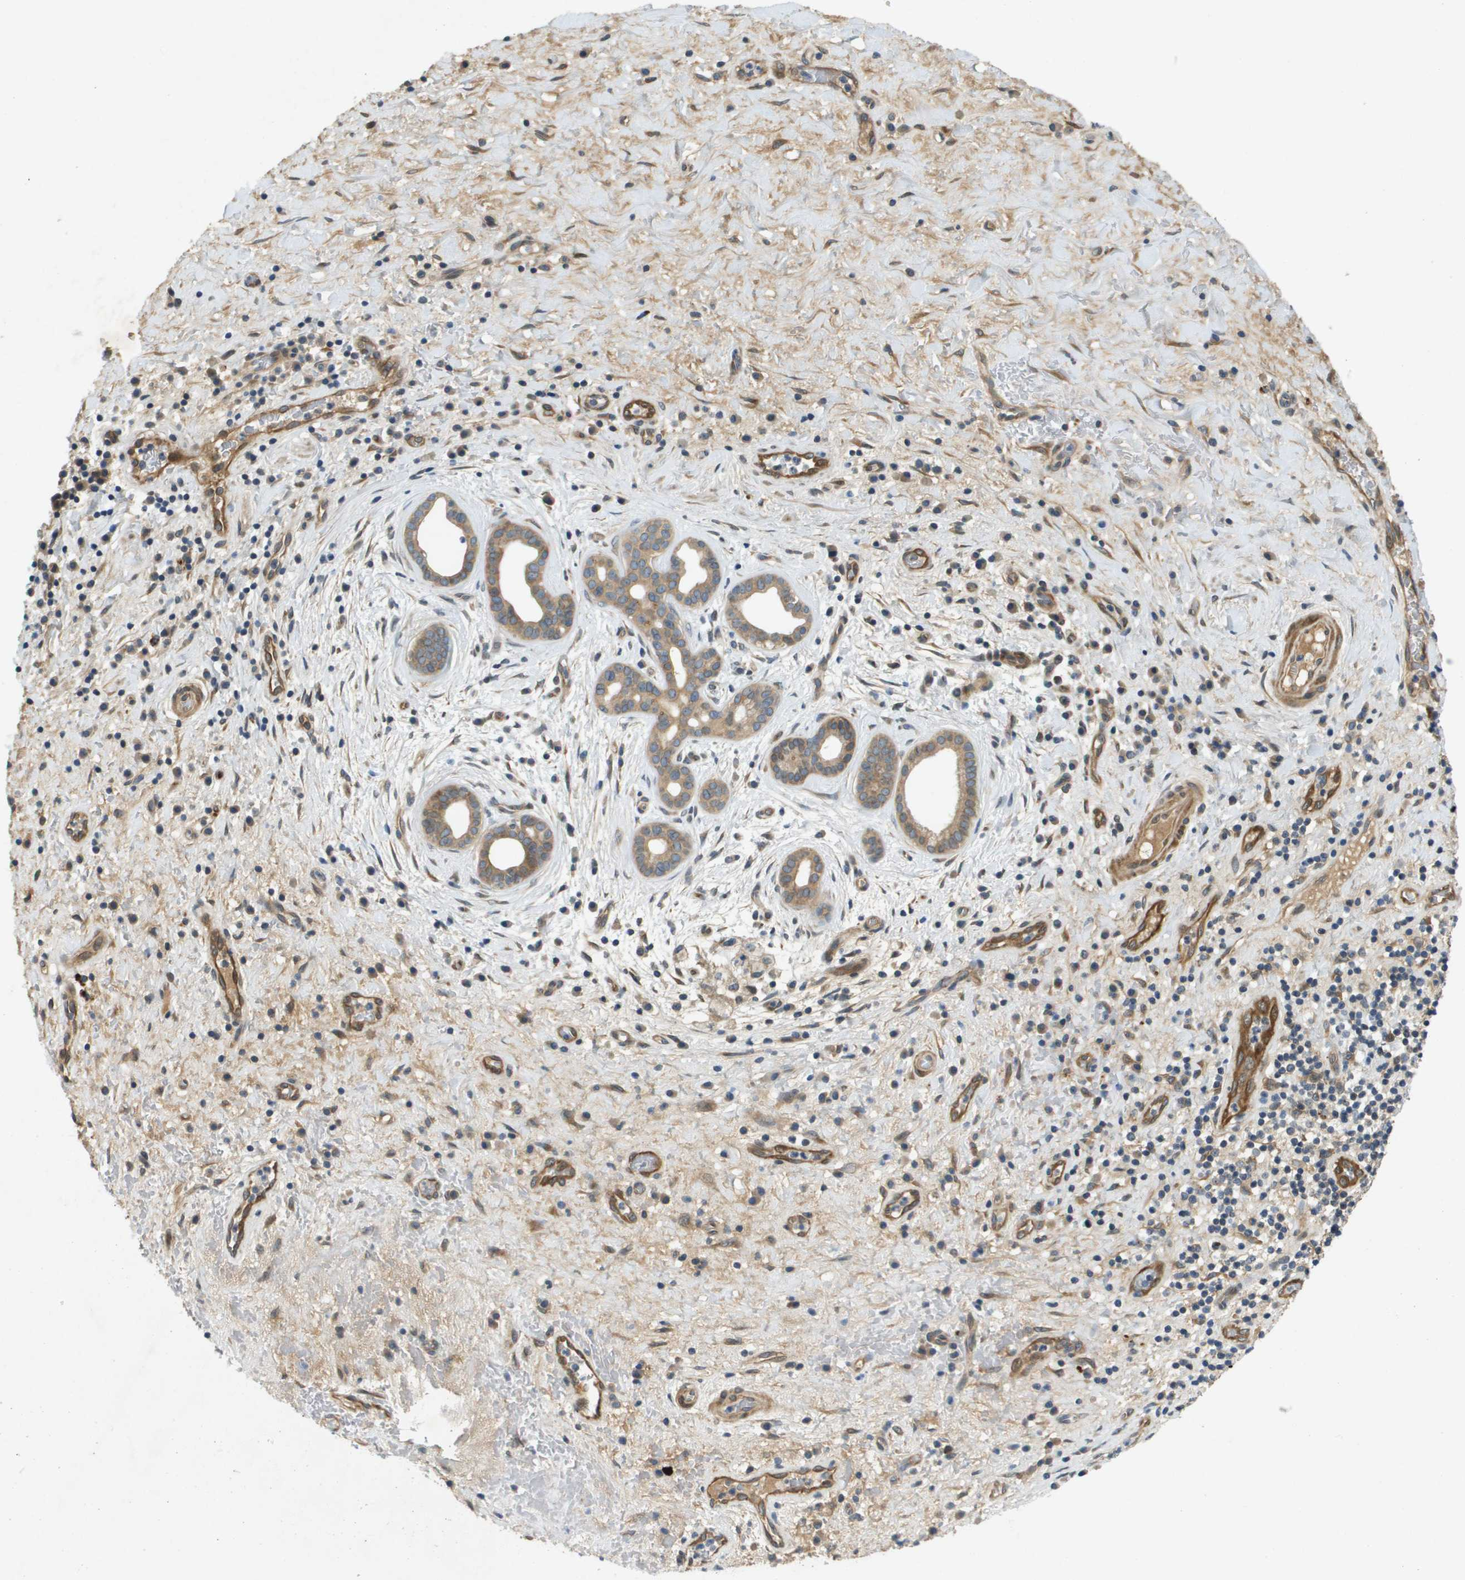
{"staining": {"intensity": "weak", "quantity": ">75%", "location": "cytoplasmic/membranous"}, "tissue": "liver cancer", "cell_type": "Tumor cells", "image_type": "cancer", "snomed": [{"axis": "morphology", "description": "Cholangiocarcinoma"}, {"axis": "topography", "description": "Liver"}], "caption": "Human liver cholangiocarcinoma stained with a protein marker displays weak staining in tumor cells.", "gene": "PGAP3", "patient": {"sex": "female", "age": 38}}